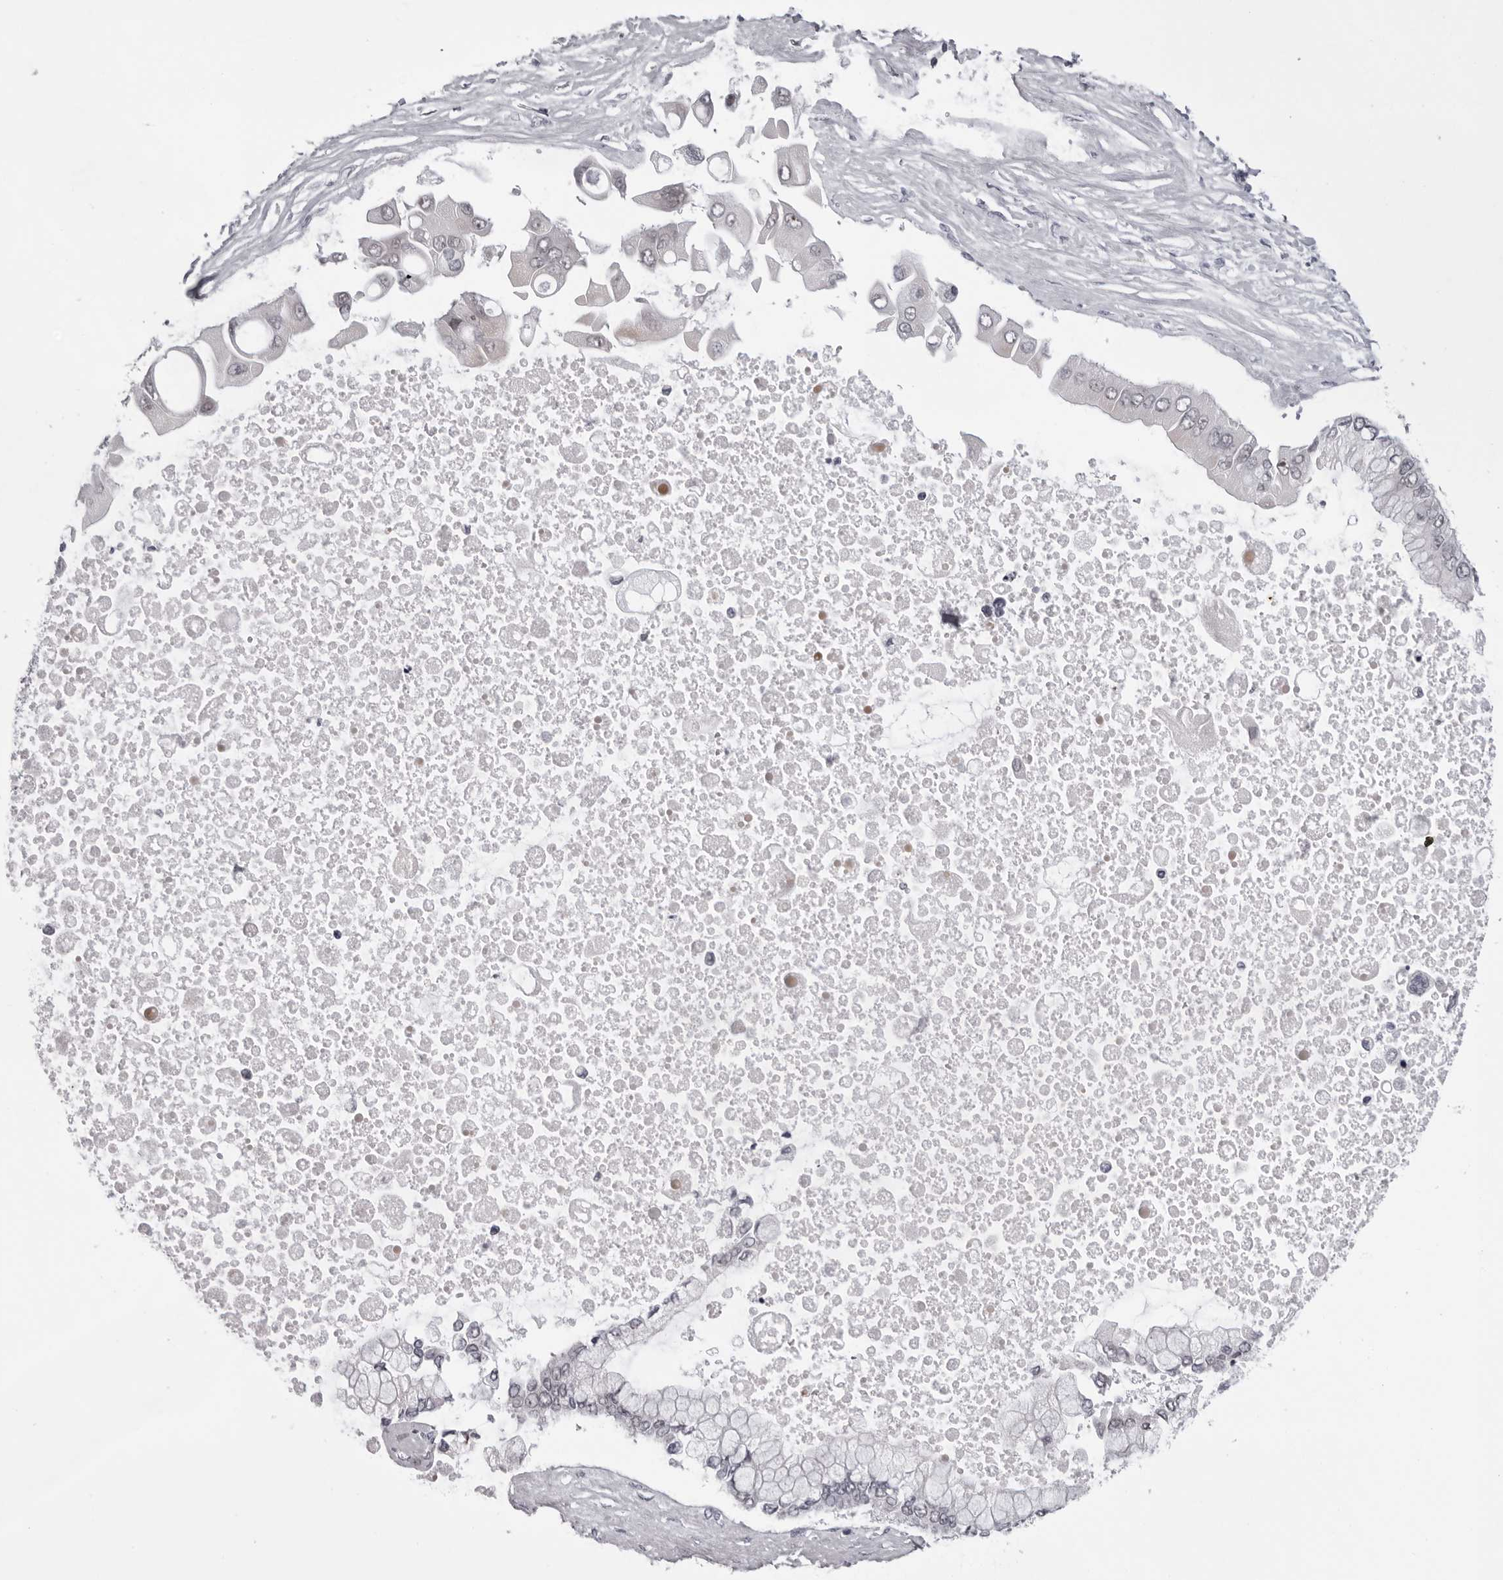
{"staining": {"intensity": "negative", "quantity": "none", "location": "none"}, "tissue": "liver cancer", "cell_type": "Tumor cells", "image_type": "cancer", "snomed": [{"axis": "morphology", "description": "Cholangiocarcinoma"}, {"axis": "topography", "description": "Liver"}], "caption": "A histopathology image of liver cancer (cholangiocarcinoma) stained for a protein exhibits no brown staining in tumor cells.", "gene": "EXOSC10", "patient": {"sex": "male", "age": 50}}